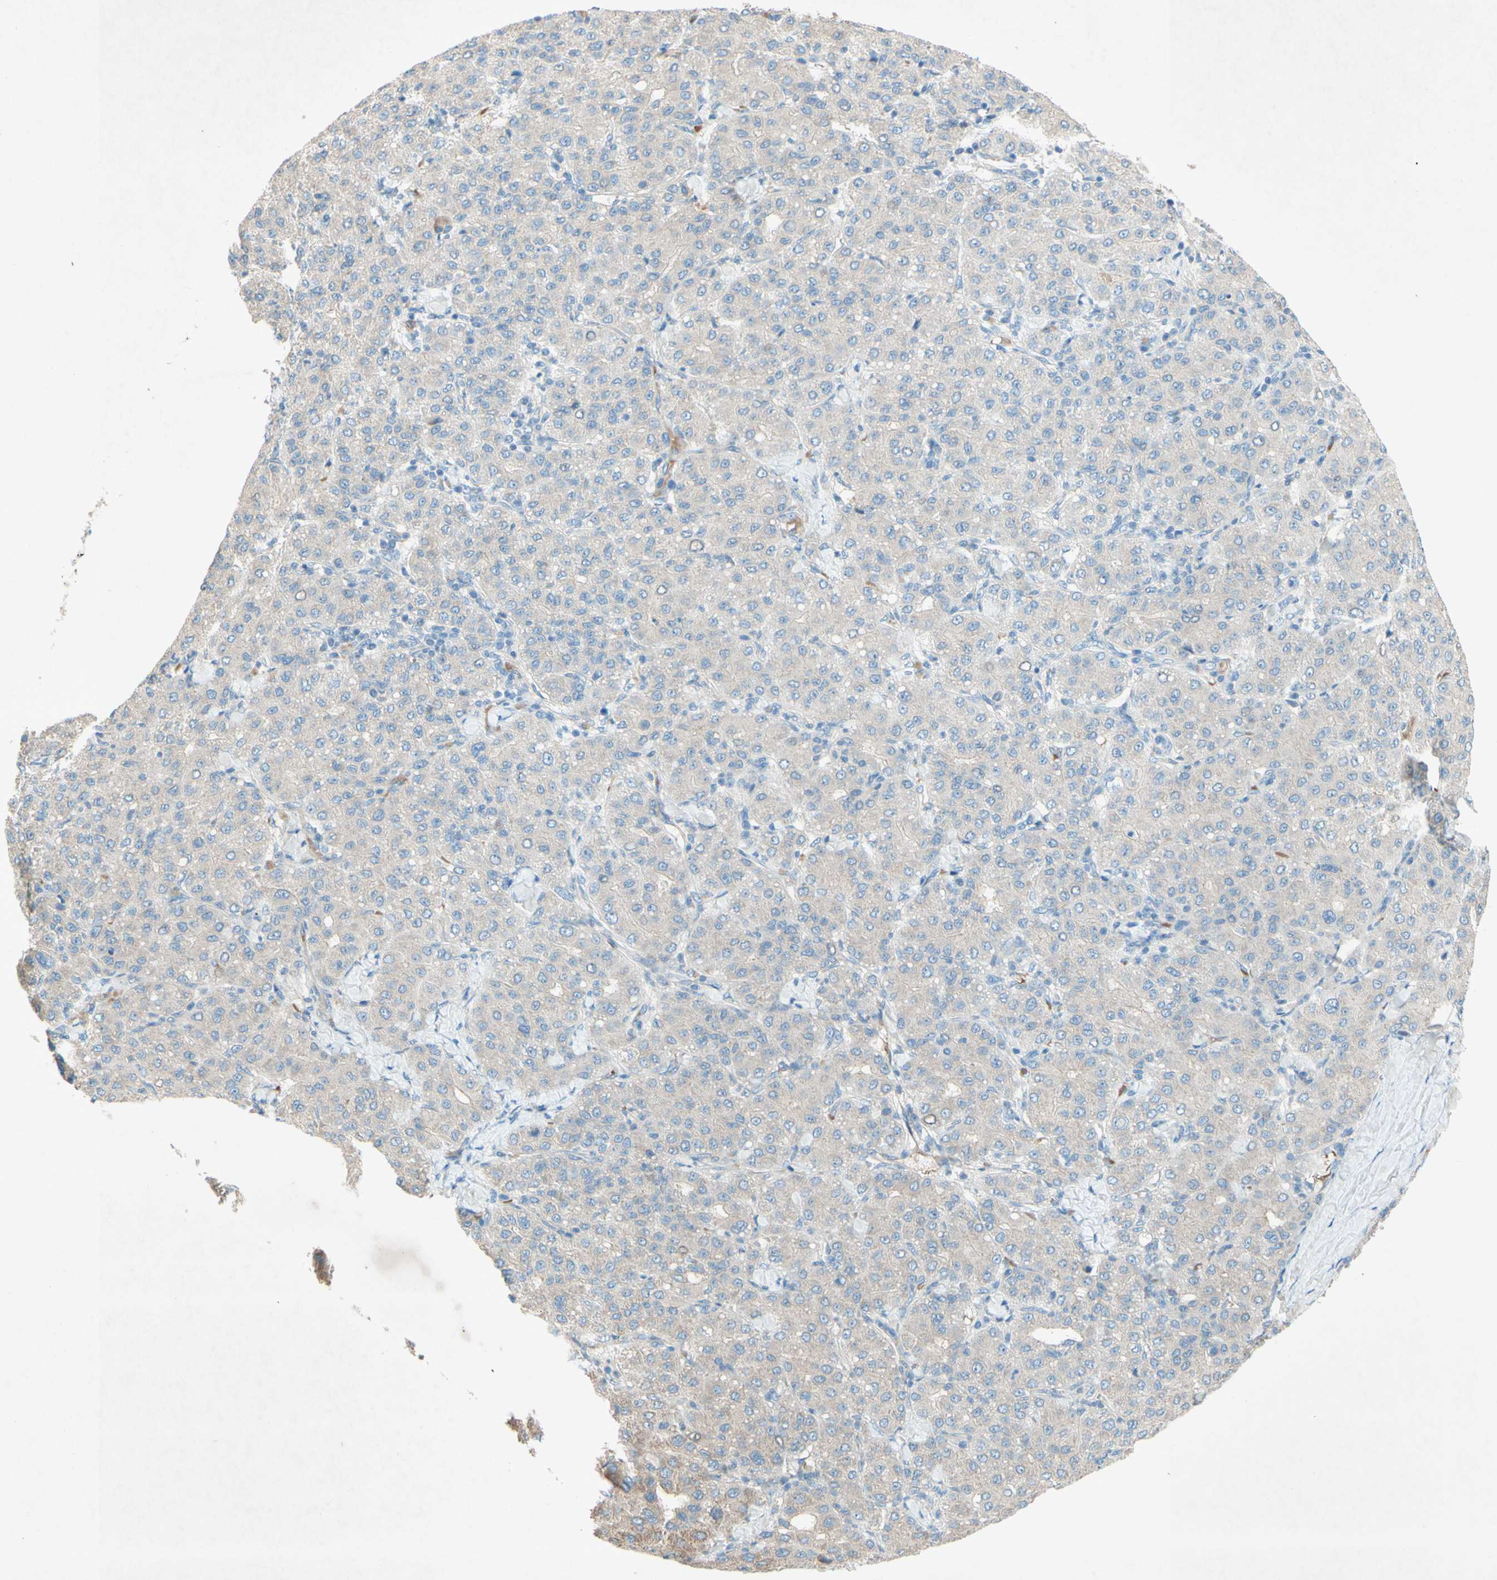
{"staining": {"intensity": "negative", "quantity": "none", "location": "none"}, "tissue": "liver cancer", "cell_type": "Tumor cells", "image_type": "cancer", "snomed": [{"axis": "morphology", "description": "Carcinoma, Hepatocellular, NOS"}, {"axis": "topography", "description": "Liver"}], "caption": "Liver cancer (hepatocellular carcinoma) stained for a protein using IHC demonstrates no positivity tumor cells.", "gene": "IL2", "patient": {"sex": "male", "age": 65}}